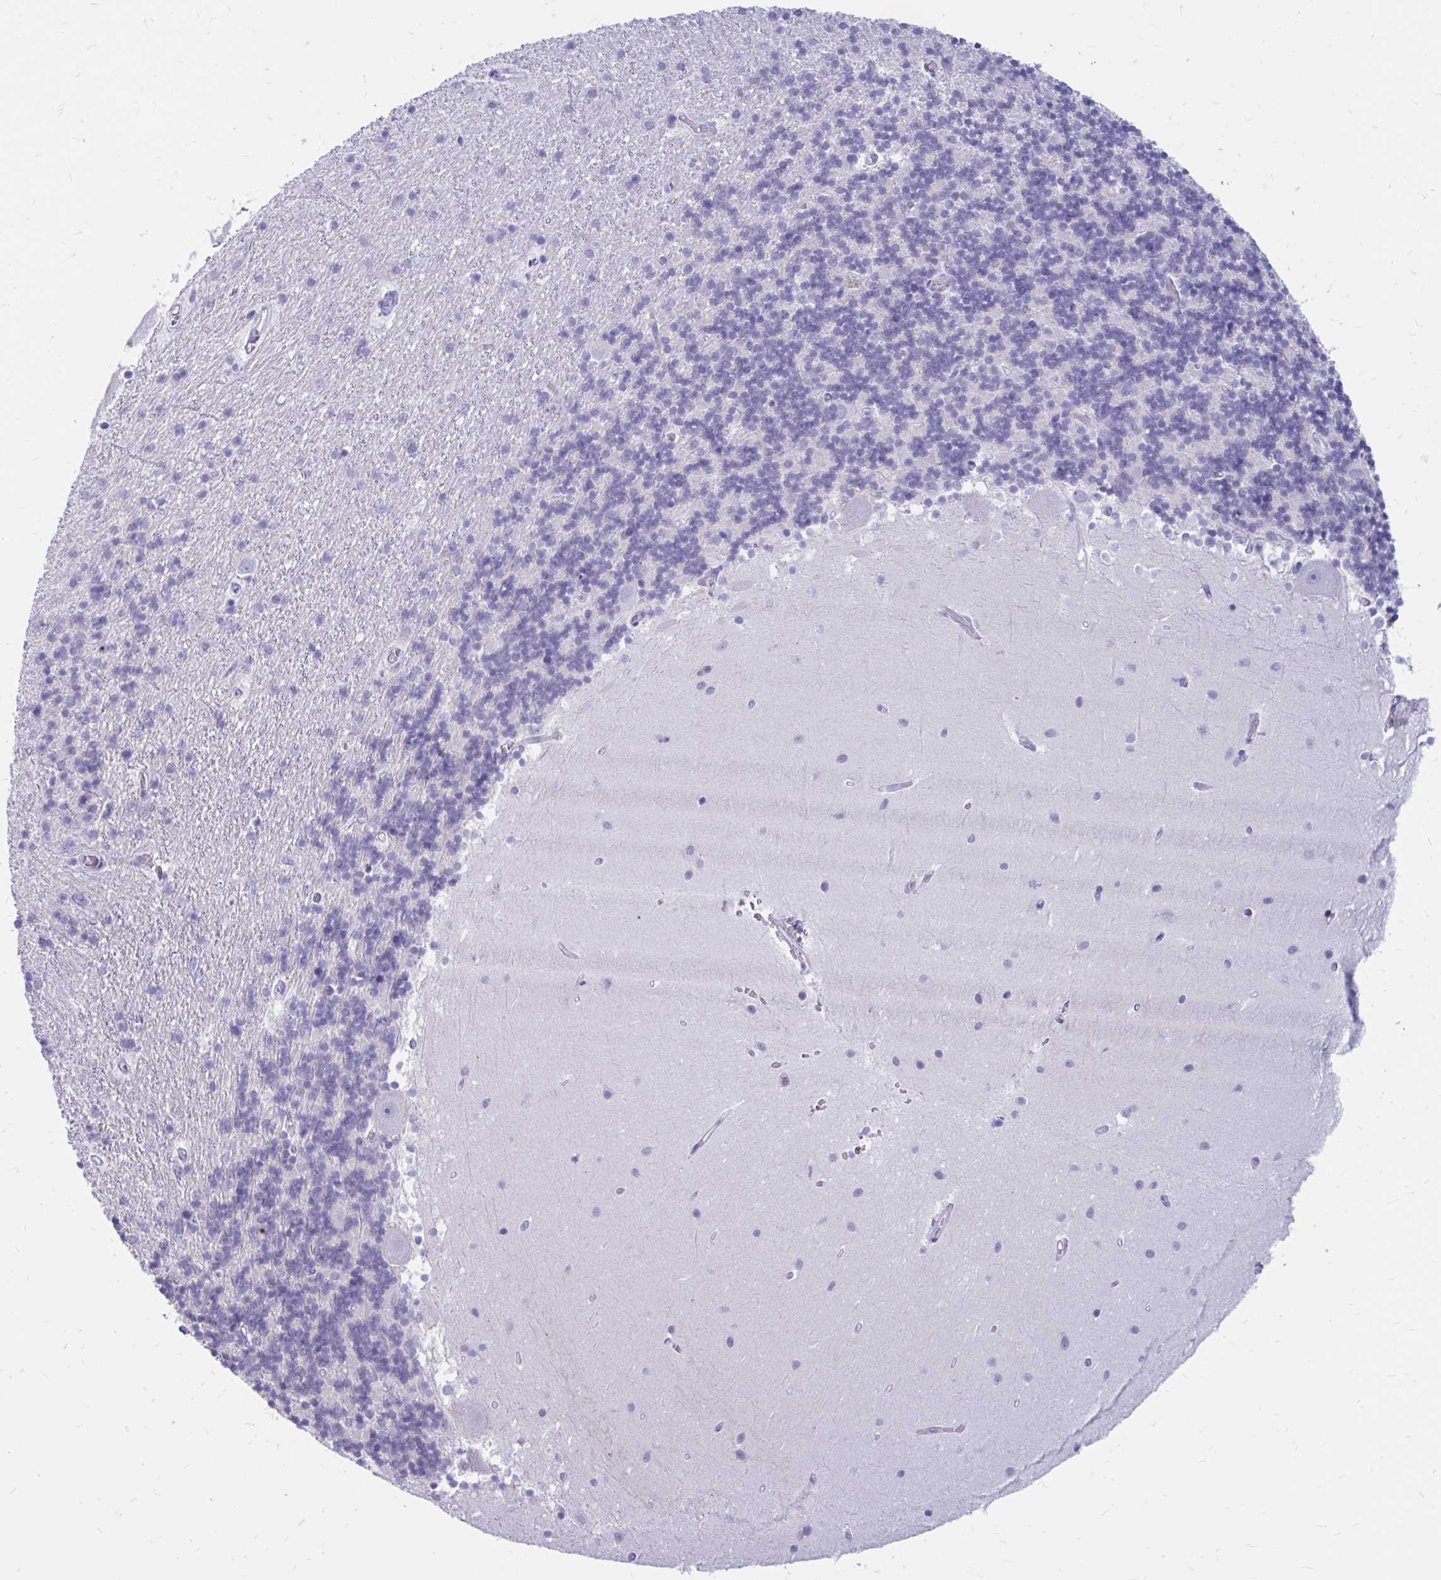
{"staining": {"intensity": "negative", "quantity": "none", "location": "none"}, "tissue": "cerebellum", "cell_type": "Cells in granular layer", "image_type": "normal", "snomed": [{"axis": "morphology", "description": "Normal tissue, NOS"}, {"axis": "topography", "description": "Cerebellum"}], "caption": "A micrograph of cerebellum stained for a protein shows no brown staining in cells in granular layer. (DAB immunohistochemistry, high magnification).", "gene": "IGSF5", "patient": {"sex": "male", "age": 54}}